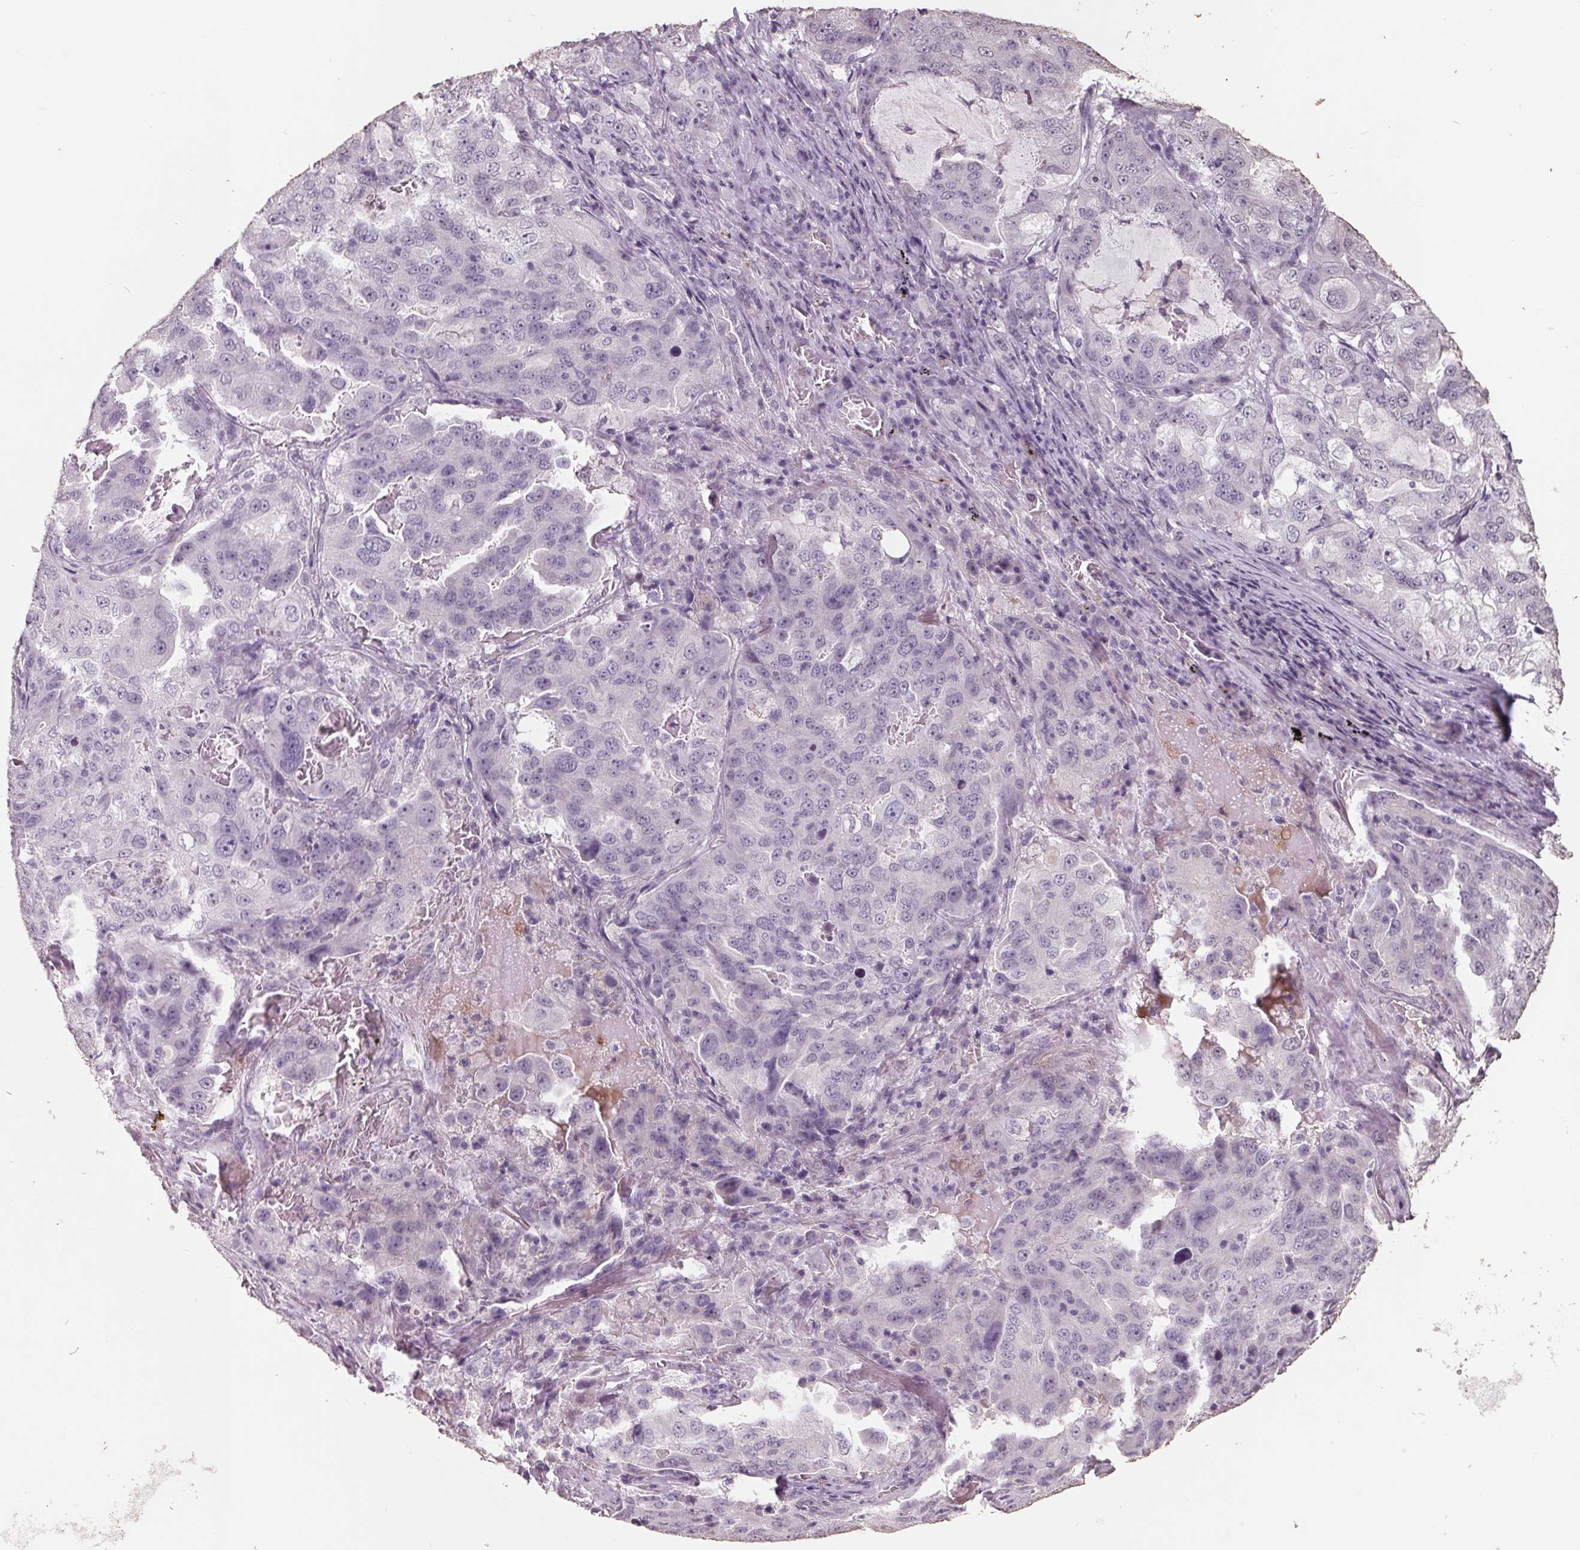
{"staining": {"intensity": "negative", "quantity": "none", "location": "none"}, "tissue": "lung cancer", "cell_type": "Tumor cells", "image_type": "cancer", "snomed": [{"axis": "morphology", "description": "Adenocarcinoma, NOS"}, {"axis": "topography", "description": "Lung"}], "caption": "Lung cancer was stained to show a protein in brown. There is no significant expression in tumor cells. Nuclei are stained in blue.", "gene": "FTCD", "patient": {"sex": "female", "age": 61}}